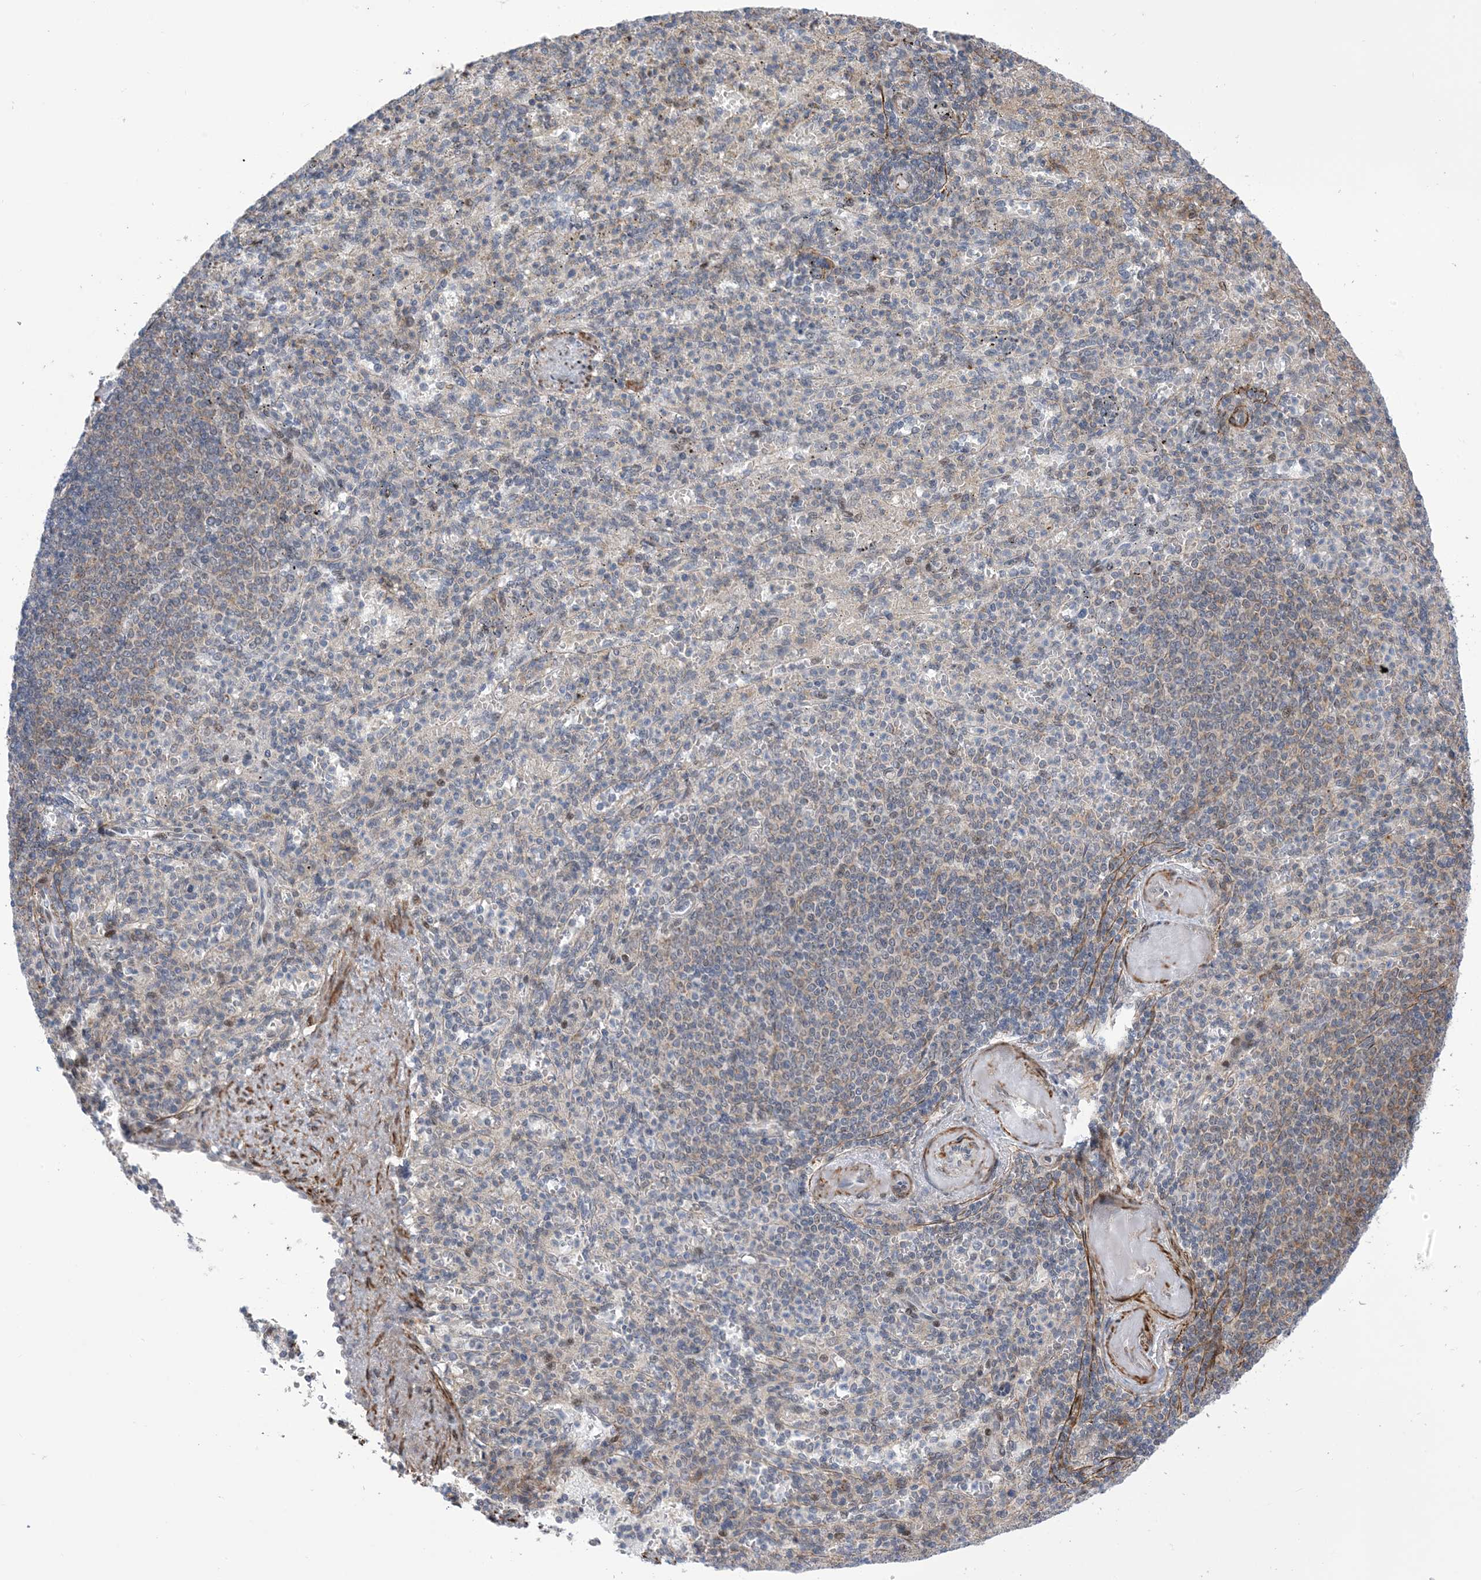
{"staining": {"intensity": "negative", "quantity": "none", "location": "none"}, "tissue": "spleen", "cell_type": "Cells in red pulp", "image_type": "normal", "snomed": [{"axis": "morphology", "description": "Normal tissue, NOS"}, {"axis": "topography", "description": "Spleen"}], "caption": "Cells in red pulp are negative for protein expression in normal human spleen. (DAB (3,3'-diaminobenzidine) immunohistochemistry visualized using brightfield microscopy, high magnification).", "gene": "ZNF8", "patient": {"sex": "female", "age": 74}}